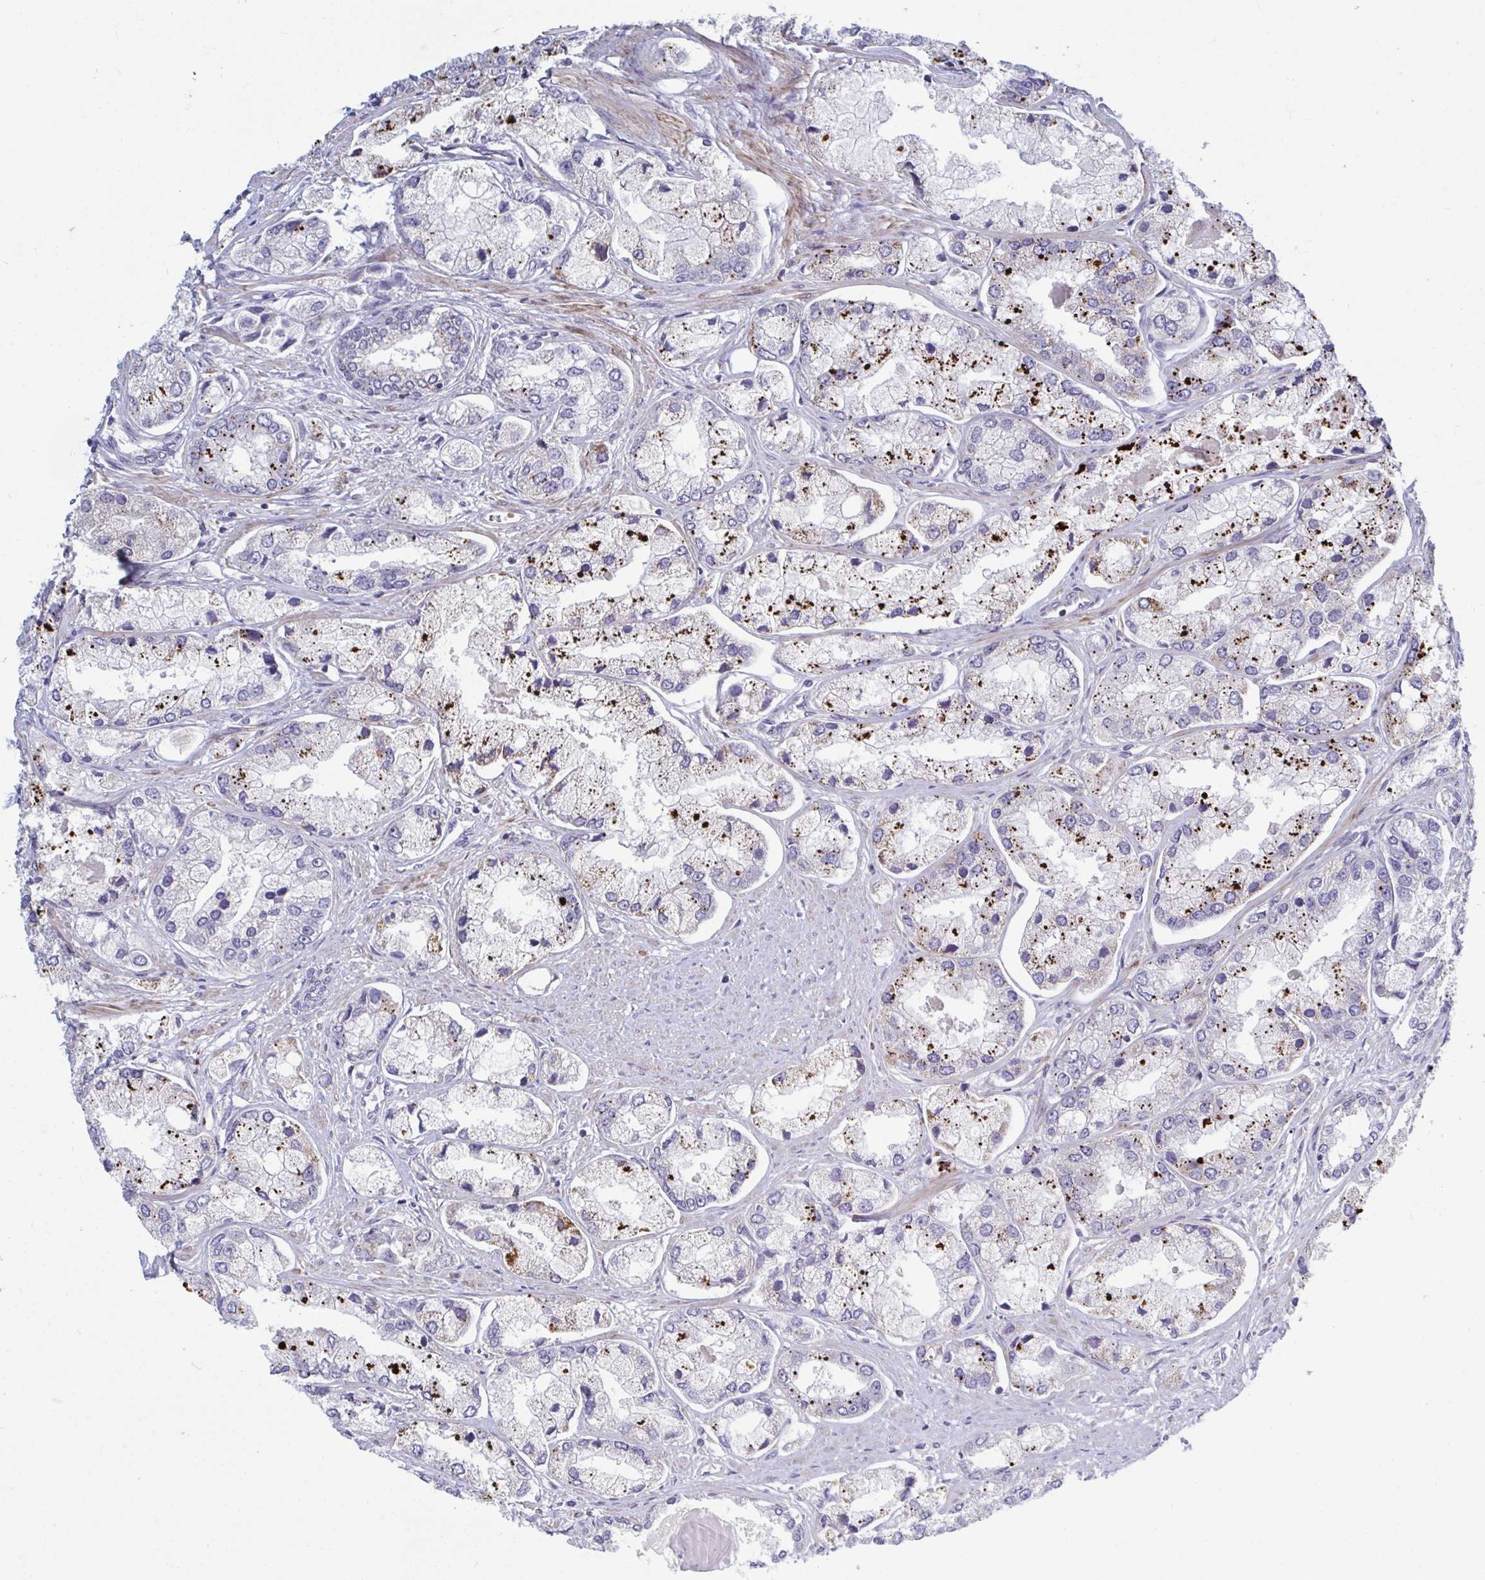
{"staining": {"intensity": "moderate", "quantity": "<25%", "location": "cytoplasmic/membranous"}, "tissue": "prostate cancer", "cell_type": "Tumor cells", "image_type": "cancer", "snomed": [{"axis": "morphology", "description": "Adenocarcinoma, Low grade"}, {"axis": "topography", "description": "Prostate"}], "caption": "Immunohistochemistry (IHC) histopathology image of neoplastic tissue: human prostate cancer (low-grade adenocarcinoma) stained using IHC reveals low levels of moderate protein expression localized specifically in the cytoplasmic/membranous of tumor cells, appearing as a cytoplasmic/membranous brown color.", "gene": "LRRC38", "patient": {"sex": "male", "age": 69}}